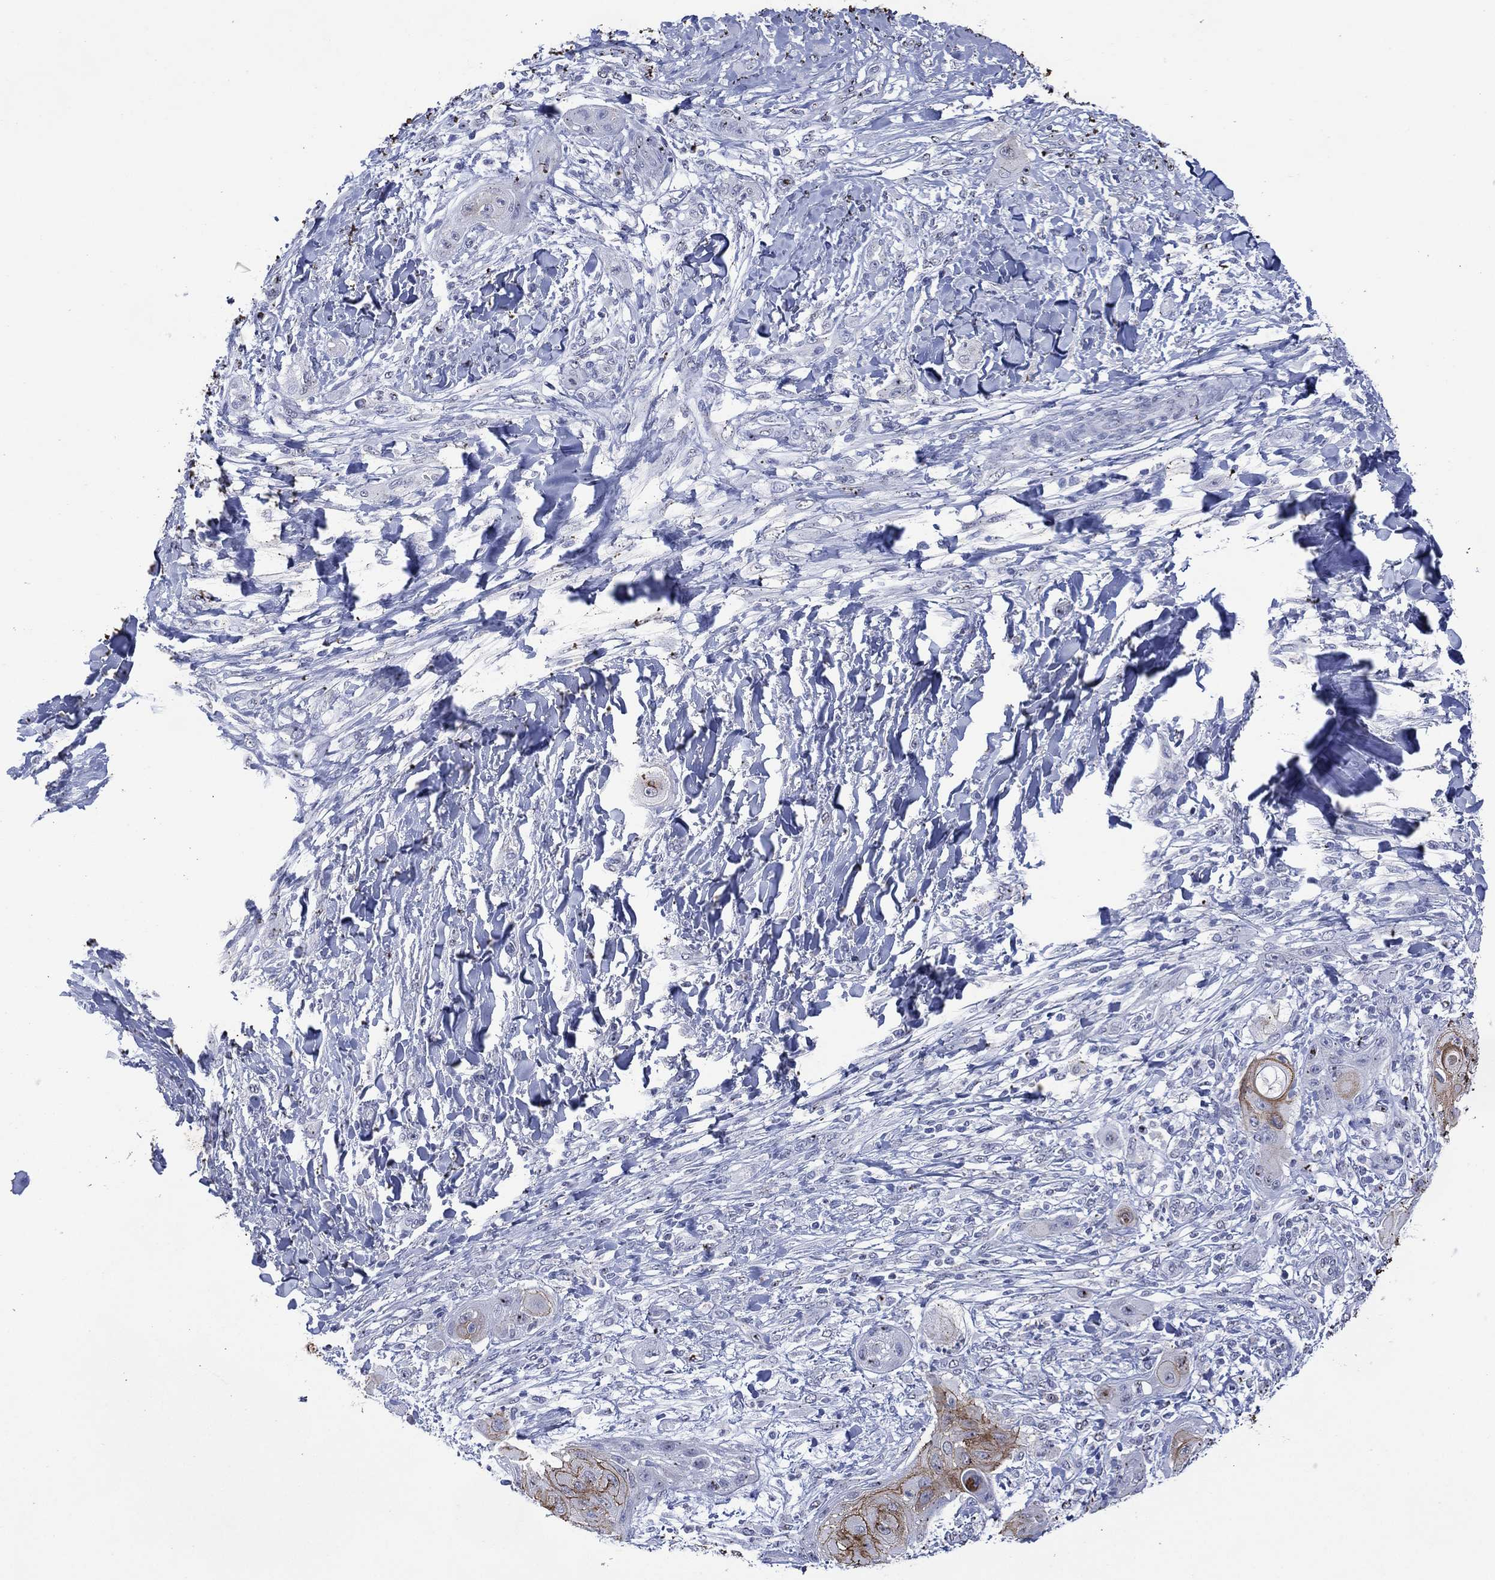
{"staining": {"intensity": "moderate", "quantity": "<25%", "location": "cytoplasmic/membranous"}, "tissue": "skin cancer", "cell_type": "Tumor cells", "image_type": "cancer", "snomed": [{"axis": "morphology", "description": "Squamous cell carcinoma, NOS"}, {"axis": "topography", "description": "Skin"}], "caption": "Brown immunohistochemical staining in human skin squamous cell carcinoma reveals moderate cytoplasmic/membranous expression in about <25% of tumor cells.", "gene": "DSG1", "patient": {"sex": "male", "age": 62}}